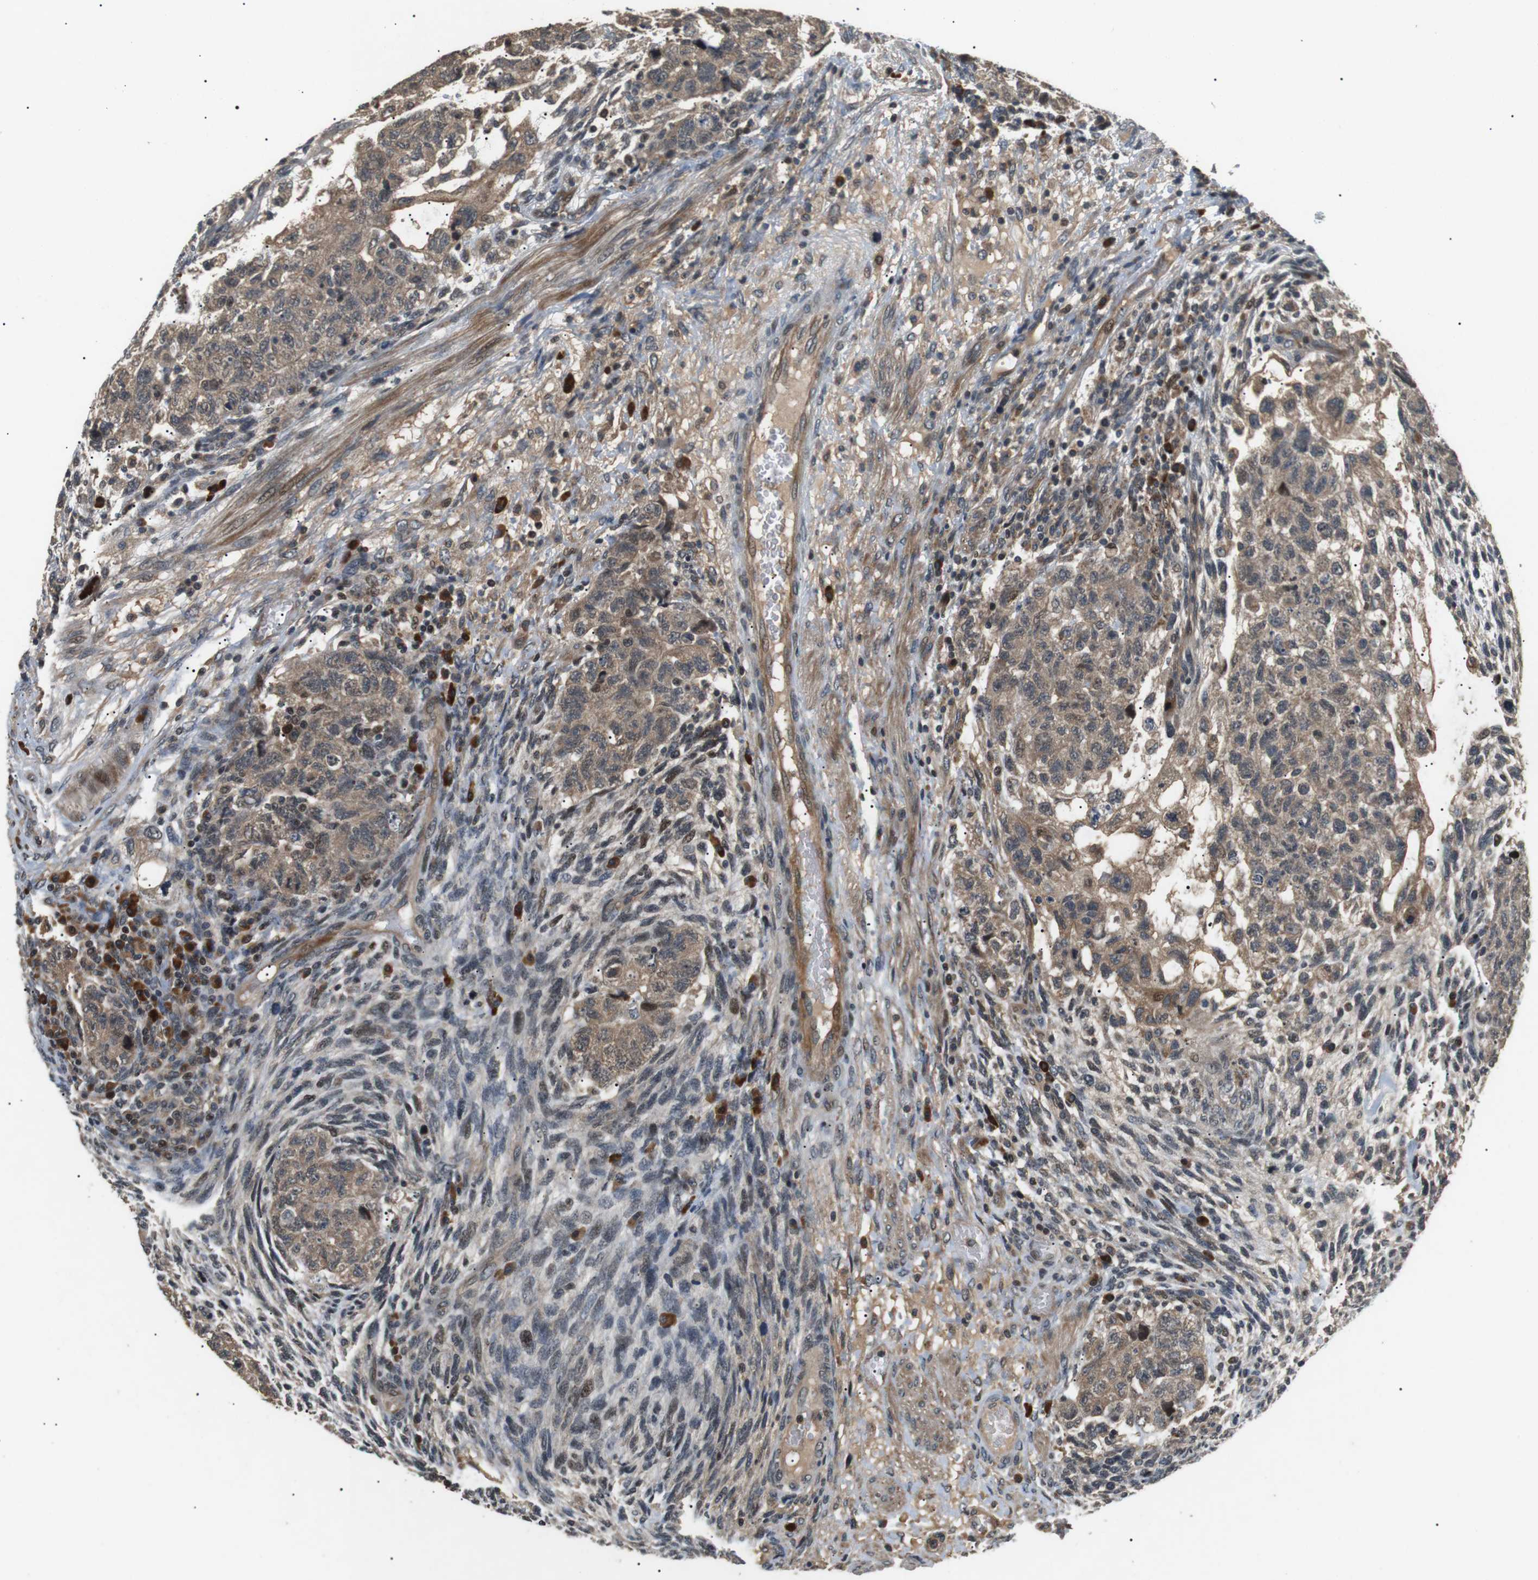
{"staining": {"intensity": "weak", "quantity": ">75%", "location": "cytoplasmic/membranous"}, "tissue": "testis cancer", "cell_type": "Tumor cells", "image_type": "cancer", "snomed": [{"axis": "morphology", "description": "Normal tissue, NOS"}, {"axis": "morphology", "description": "Carcinoma, Embryonal, NOS"}, {"axis": "topography", "description": "Testis"}], "caption": "Testis embryonal carcinoma stained for a protein (brown) exhibits weak cytoplasmic/membranous positive staining in about >75% of tumor cells.", "gene": "HSPA13", "patient": {"sex": "male", "age": 36}}